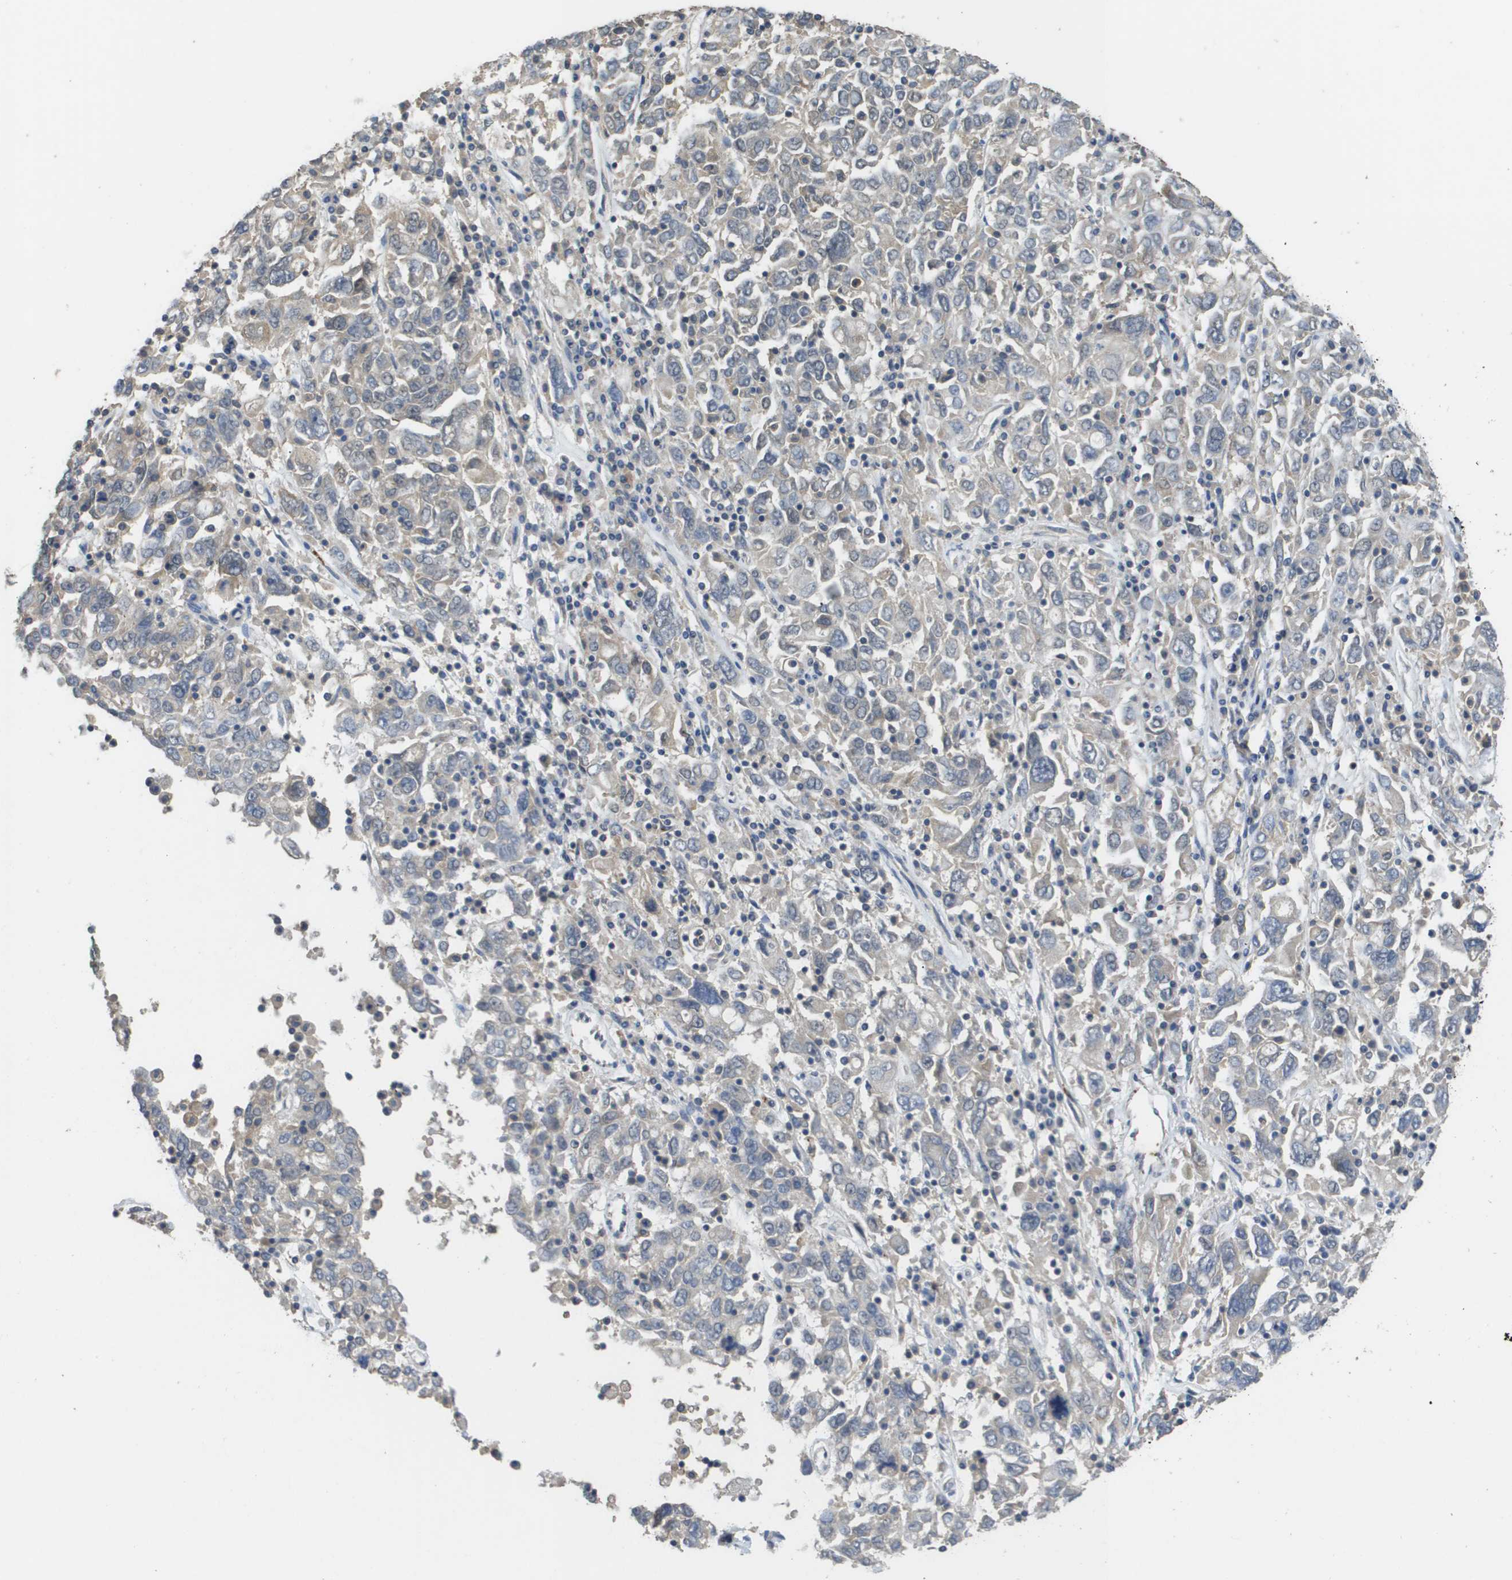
{"staining": {"intensity": "negative", "quantity": "none", "location": "none"}, "tissue": "ovarian cancer", "cell_type": "Tumor cells", "image_type": "cancer", "snomed": [{"axis": "morphology", "description": "Carcinoma, endometroid"}, {"axis": "topography", "description": "Ovary"}], "caption": "High power microscopy histopathology image of an immunohistochemistry (IHC) photomicrograph of ovarian cancer (endometroid carcinoma), revealing no significant expression in tumor cells.", "gene": "RAB27B", "patient": {"sex": "female", "age": 62}}